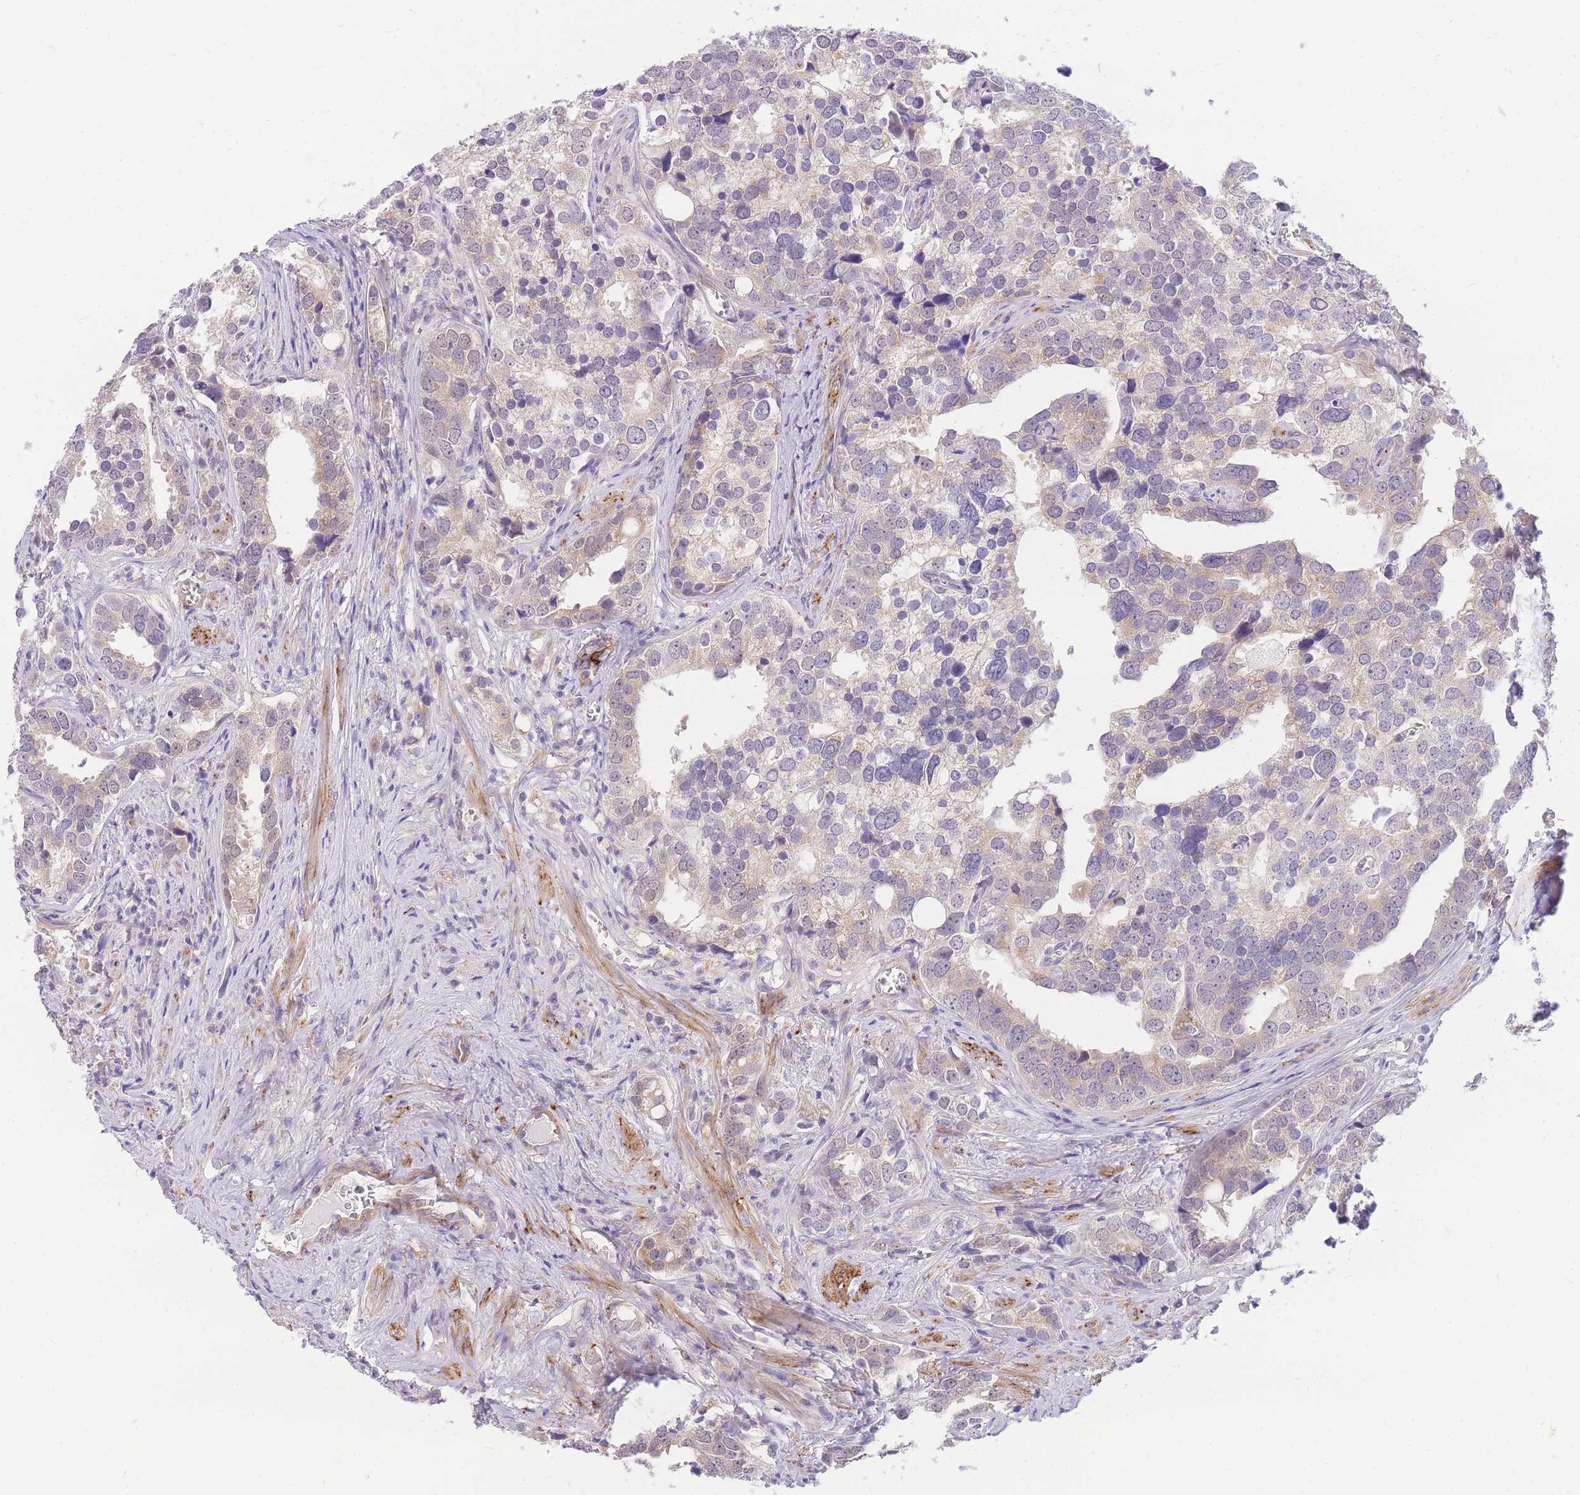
{"staining": {"intensity": "weak", "quantity": "<25%", "location": "cytoplasmic/membranous"}, "tissue": "prostate cancer", "cell_type": "Tumor cells", "image_type": "cancer", "snomed": [{"axis": "morphology", "description": "Adenocarcinoma, High grade"}, {"axis": "topography", "description": "Prostate"}], "caption": "High magnification brightfield microscopy of prostate cancer (adenocarcinoma (high-grade)) stained with DAB (brown) and counterstained with hematoxylin (blue): tumor cells show no significant staining. (DAB immunohistochemistry (IHC) with hematoxylin counter stain).", "gene": "S100PBP", "patient": {"sex": "male", "age": 71}}